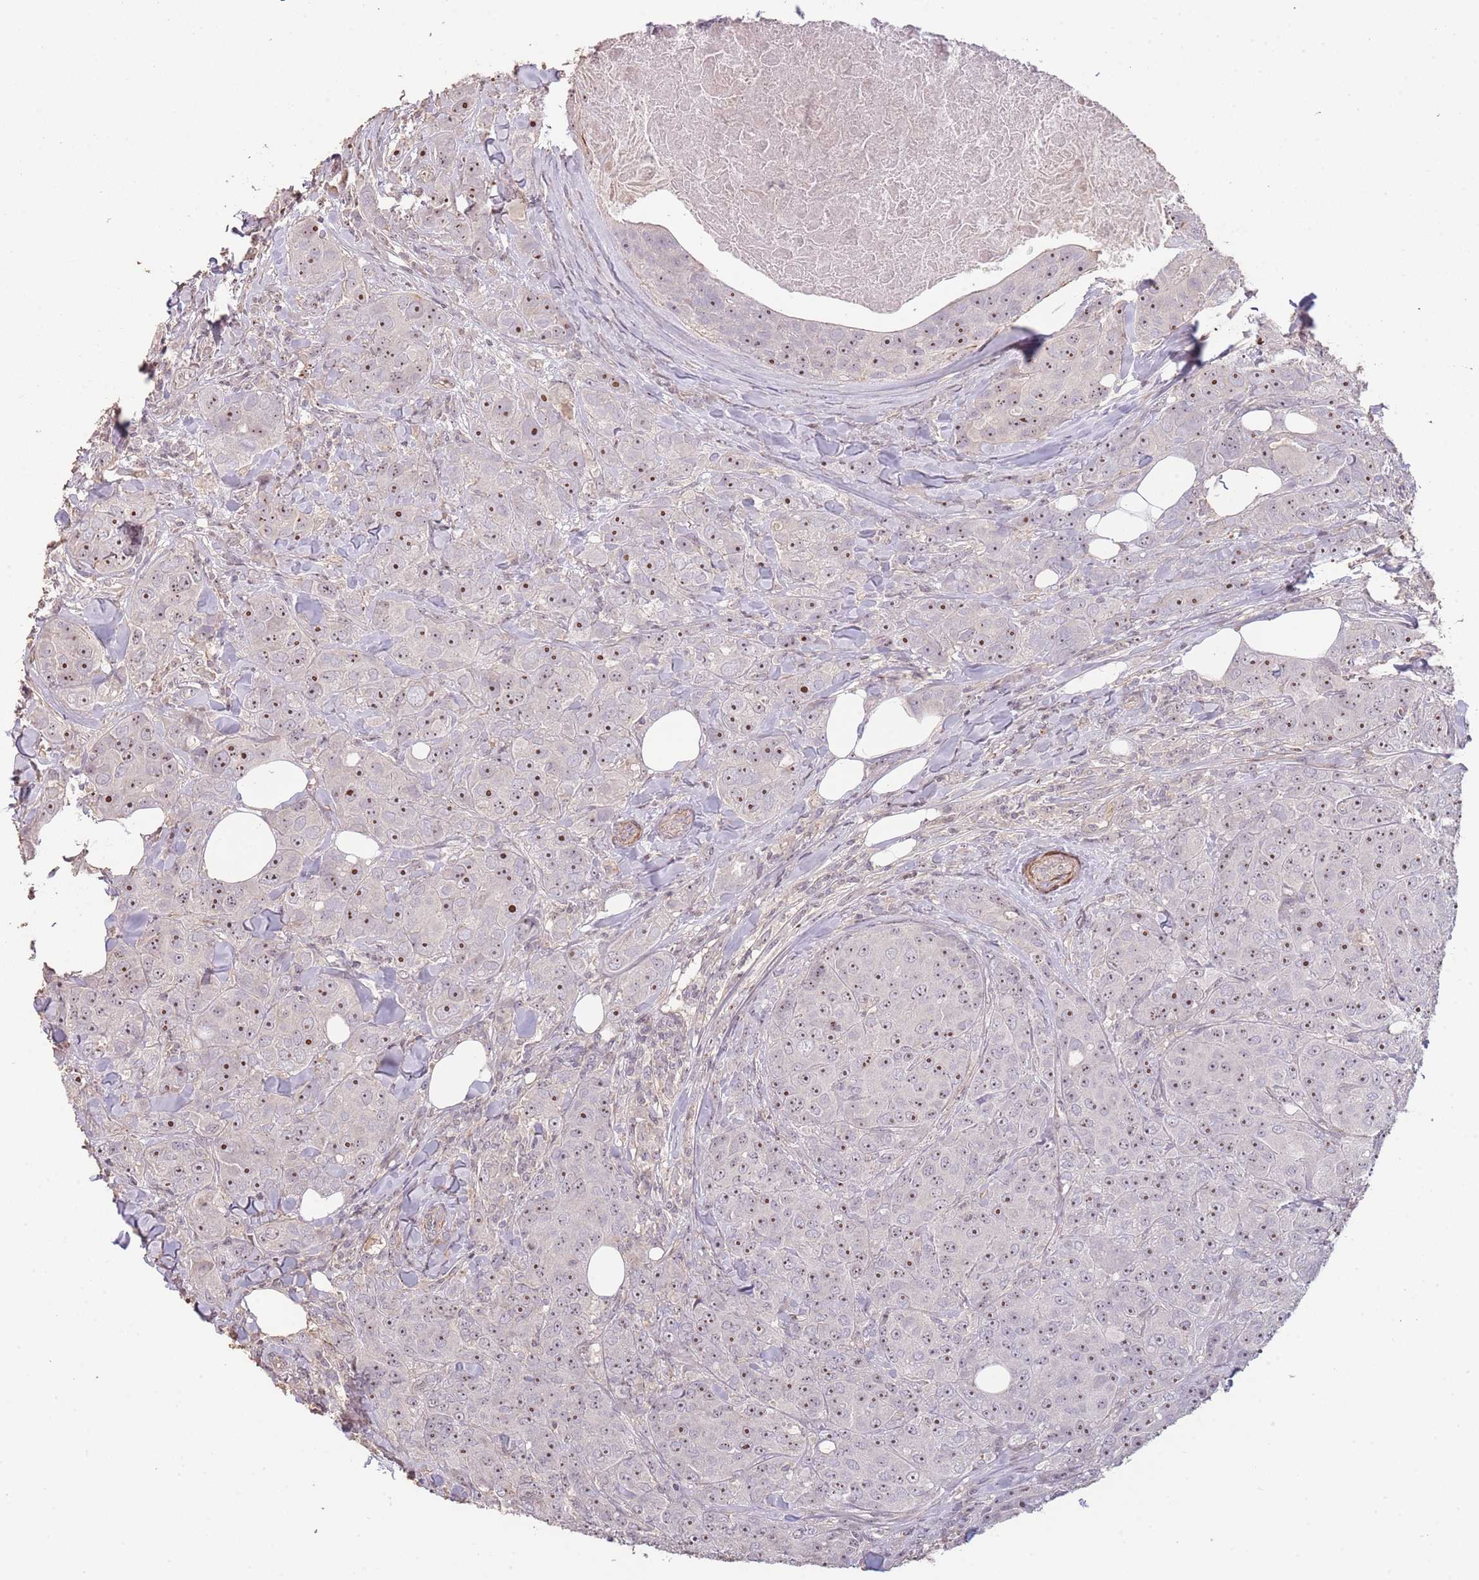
{"staining": {"intensity": "moderate", "quantity": ">75%", "location": "nuclear"}, "tissue": "breast cancer", "cell_type": "Tumor cells", "image_type": "cancer", "snomed": [{"axis": "morphology", "description": "Duct carcinoma"}, {"axis": "topography", "description": "Breast"}], "caption": "Immunohistochemical staining of human breast infiltrating ductal carcinoma shows moderate nuclear protein positivity in approximately >75% of tumor cells.", "gene": "ADTRP", "patient": {"sex": "female", "age": 43}}